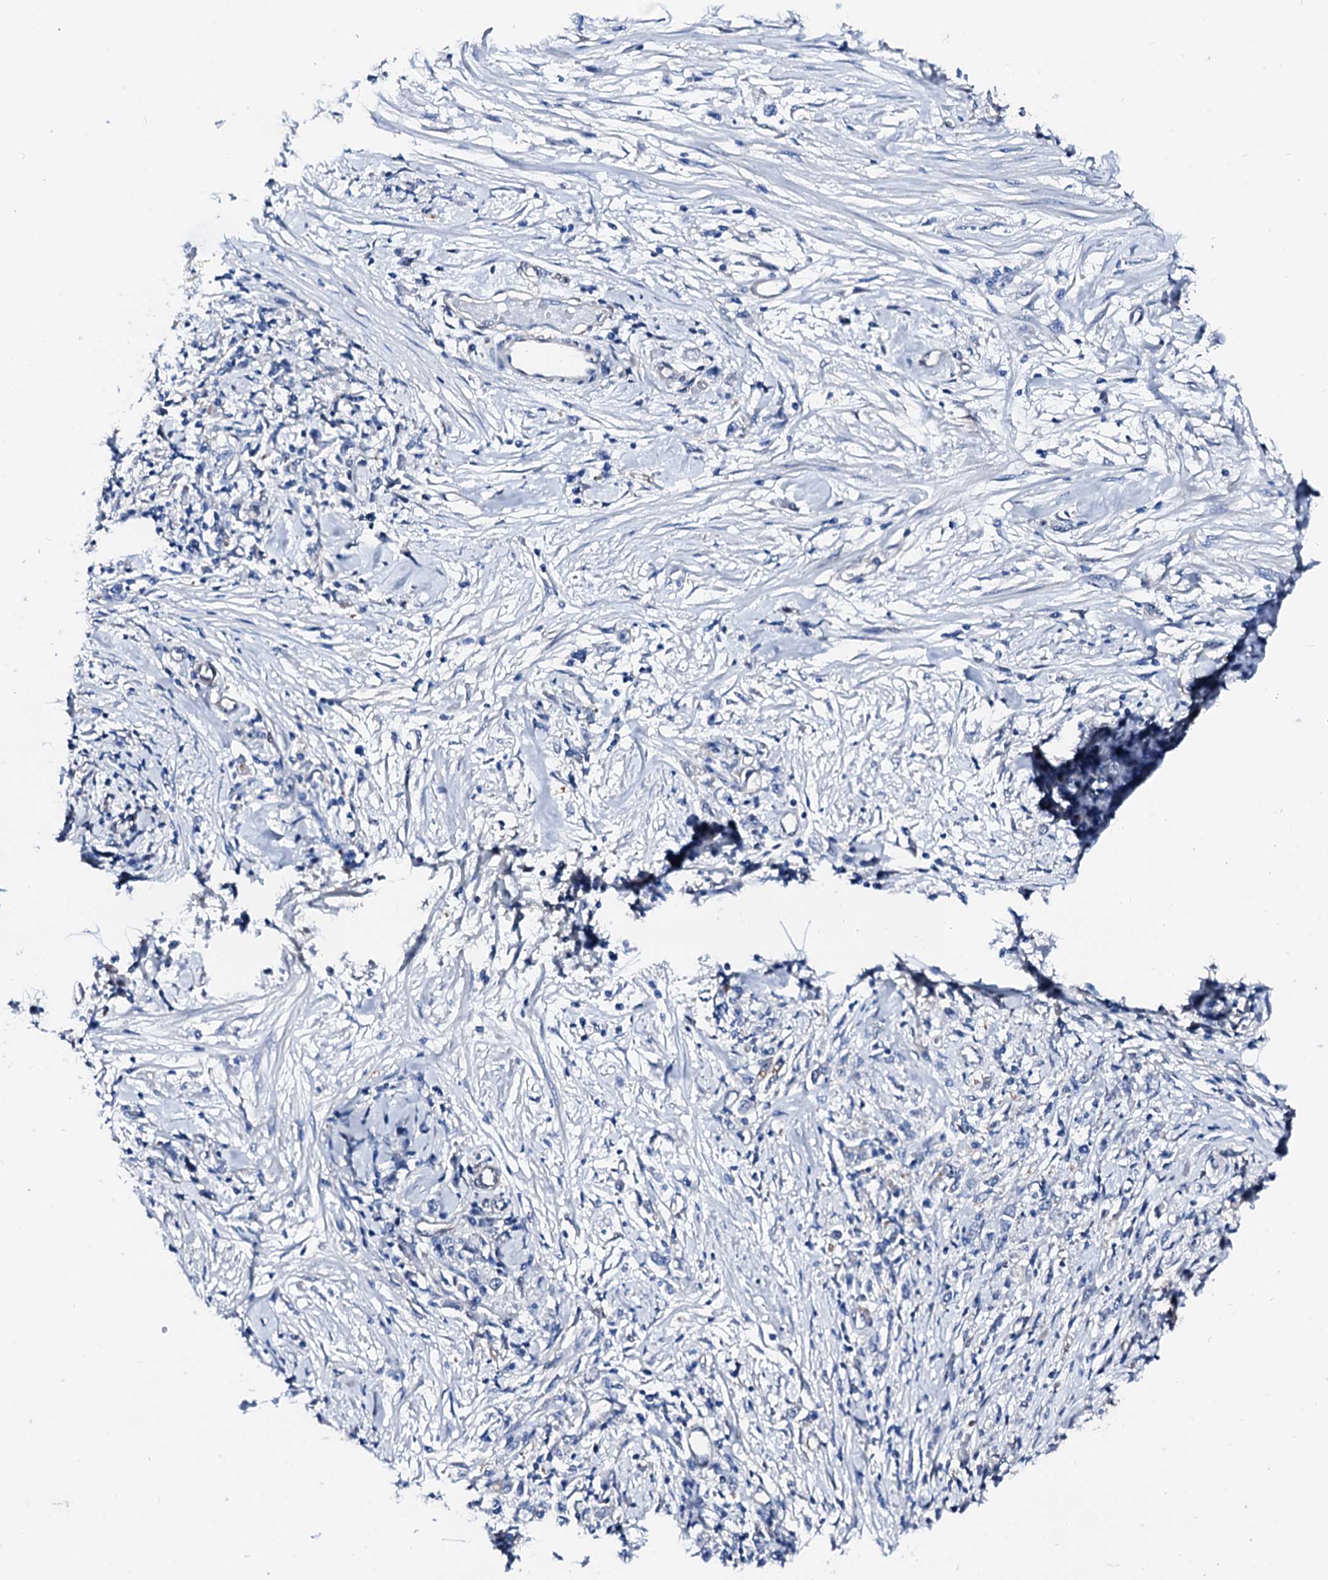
{"staining": {"intensity": "negative", "quantity": "none", "location": "none"}, "tissue": "stomach cancer", "cell_type": "Tumor cells", "image_type": "cancer", "snomed": [{"axis": "morphology", "description": "Adenocarcinoma, NOS"}, {"axis": "topography", "description": "Stomach"}], "caption": "Immunohistochemical staining of stomach cancer displays no significant expression in tumor cells.", "gene": "CSN2", "patient": {"sex": "female", "age": 59}}